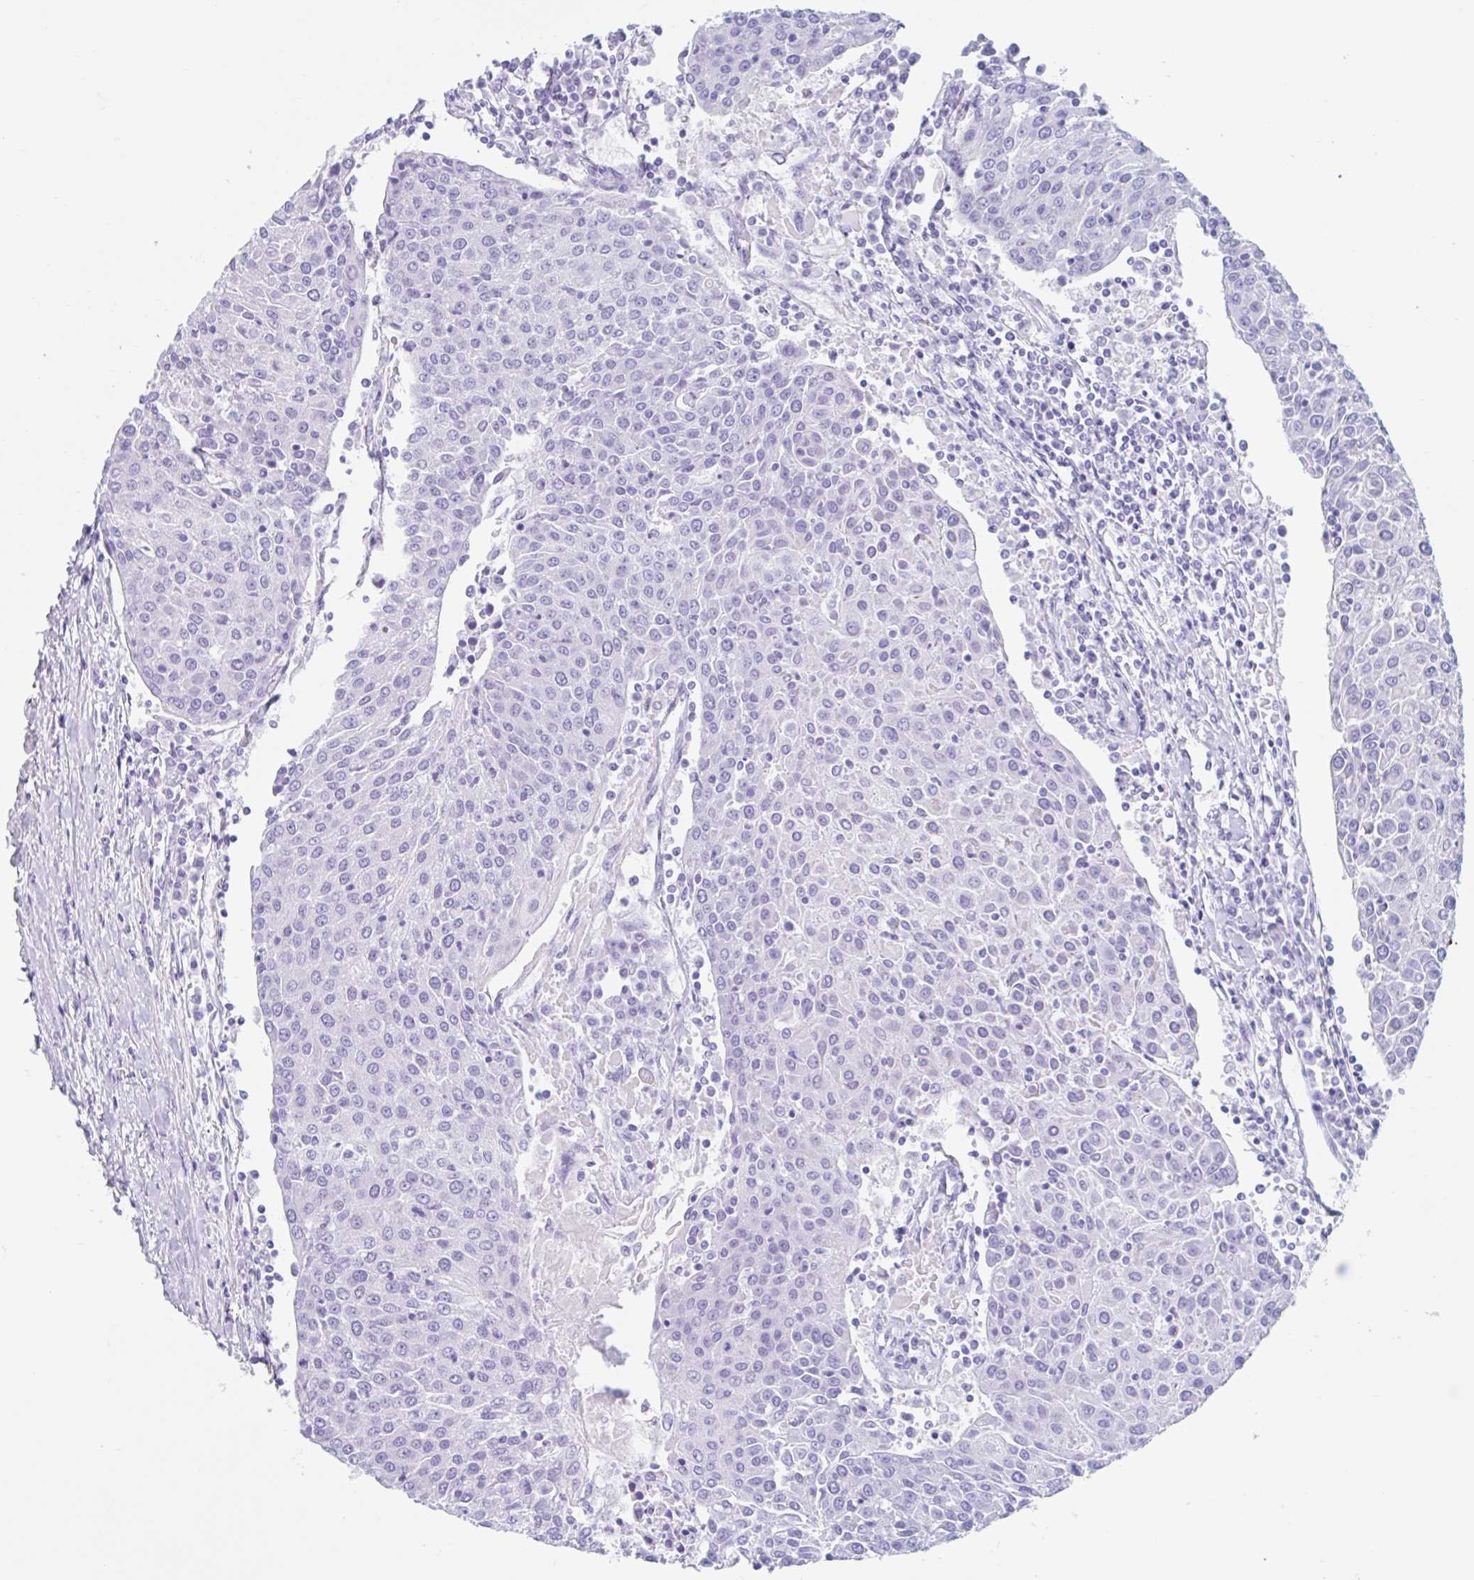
{"staining": {"intensity": "negative", "quantity": "none", "location": "none"}, "tissue": "urothelial cancer", "cell_type": "Tumor cells", "image_type": "cancer", "snomed": [{"axis": "morphology", "description": "Urothelial carcinoma, High grade"}, {"axis": "topography", "description": "Urinary bladder"}], "caption": "Tumor cells show no significant protein staining in urothelial cancer. (DAB (3,3'-diaminobenzidine) immunohistochemistry (IHC) visualized using brightfield microscopy, high magnification).", "gene": "CPTP", "patient": {"sex": "female", "age": 85}}